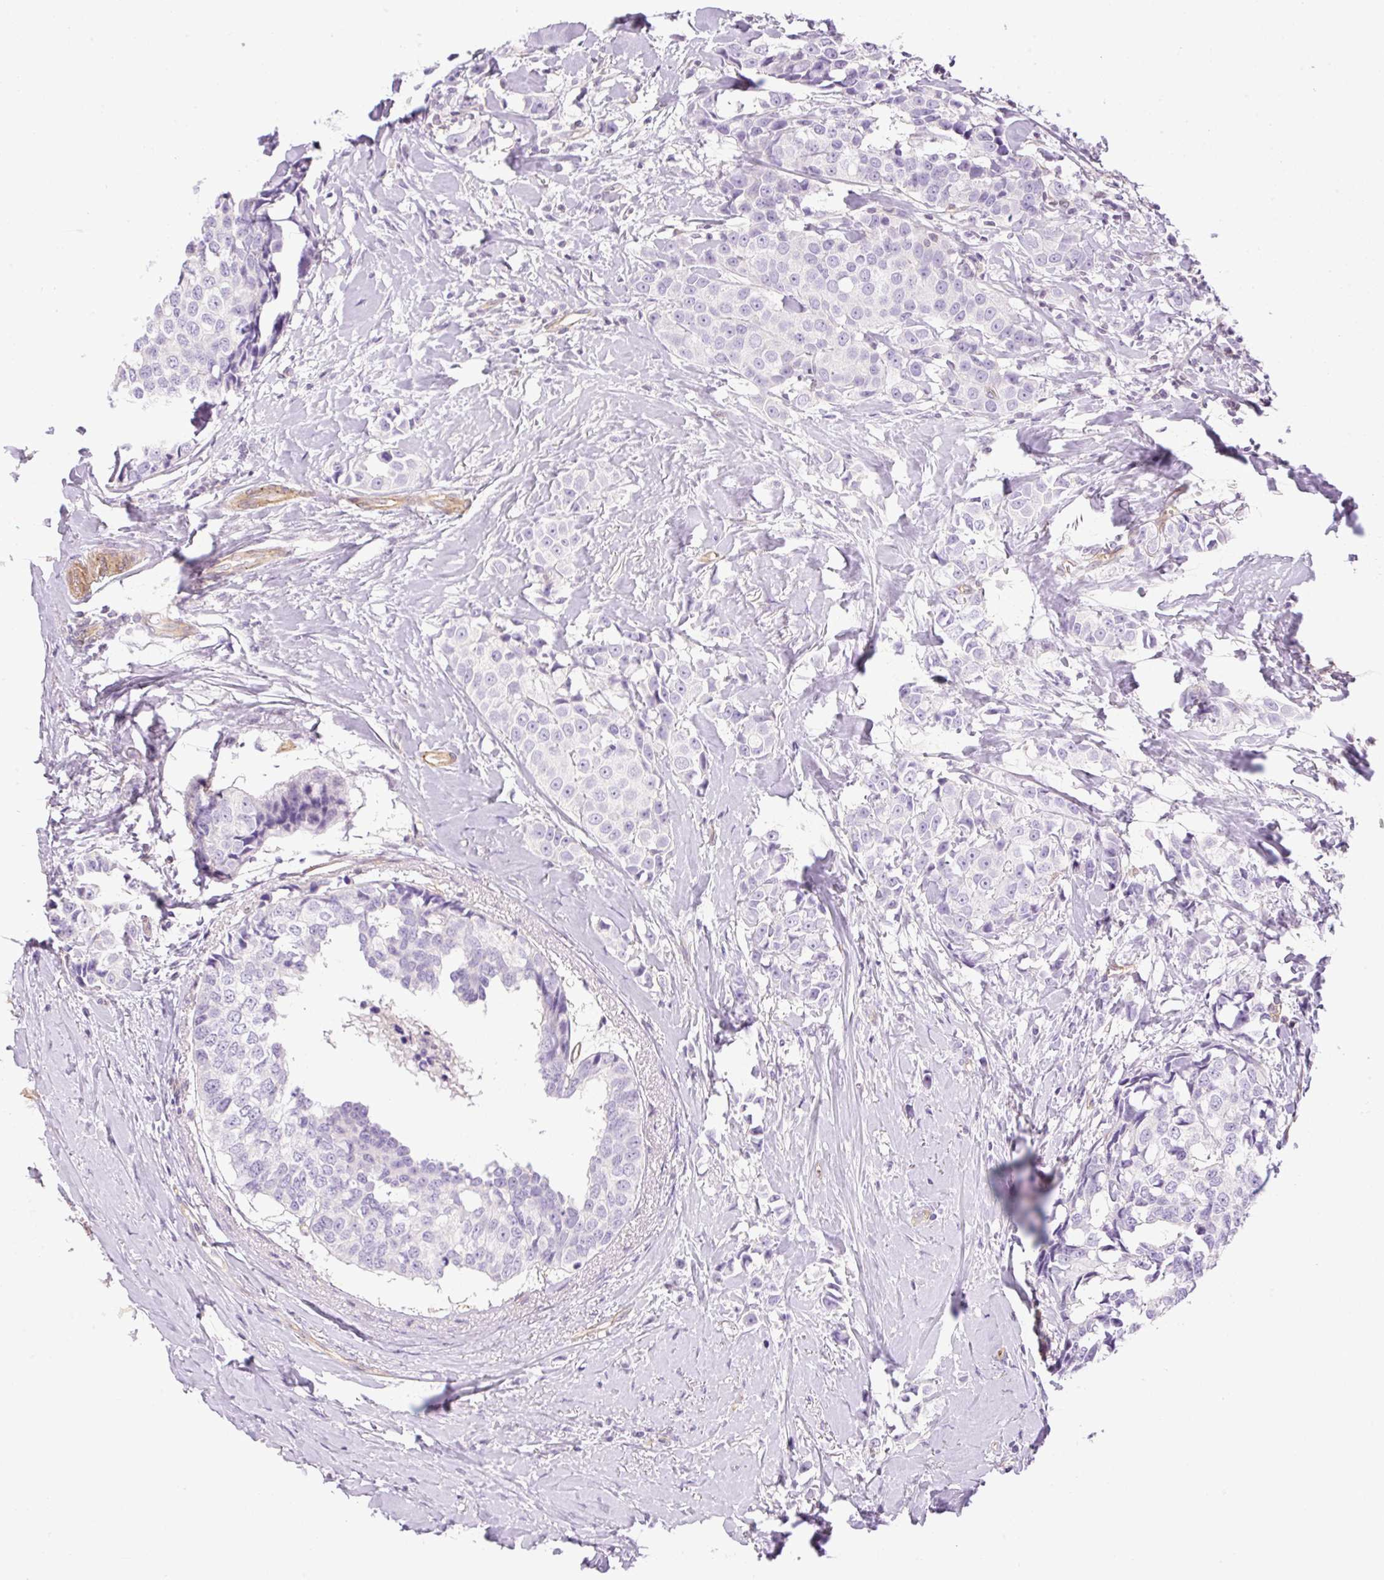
{"staining": {"intensity": "negative", "quantity": "none", "location": "none"}, "tissue": "breast cancer", "cell_type": "Tumor cells", "image_type": "cancer", "snomed": [{"axis": "morphology", "description": "Duct carcinoma"}, {"axis": "topography", "description": "Breast"}], "caption": "This is an IHC photomicrograph of human breast infiltrating ductal carcinoma. There is no expression in tumor cells.", "gene": "EHD3", "patient": {"sex": "female", "age": 80}}